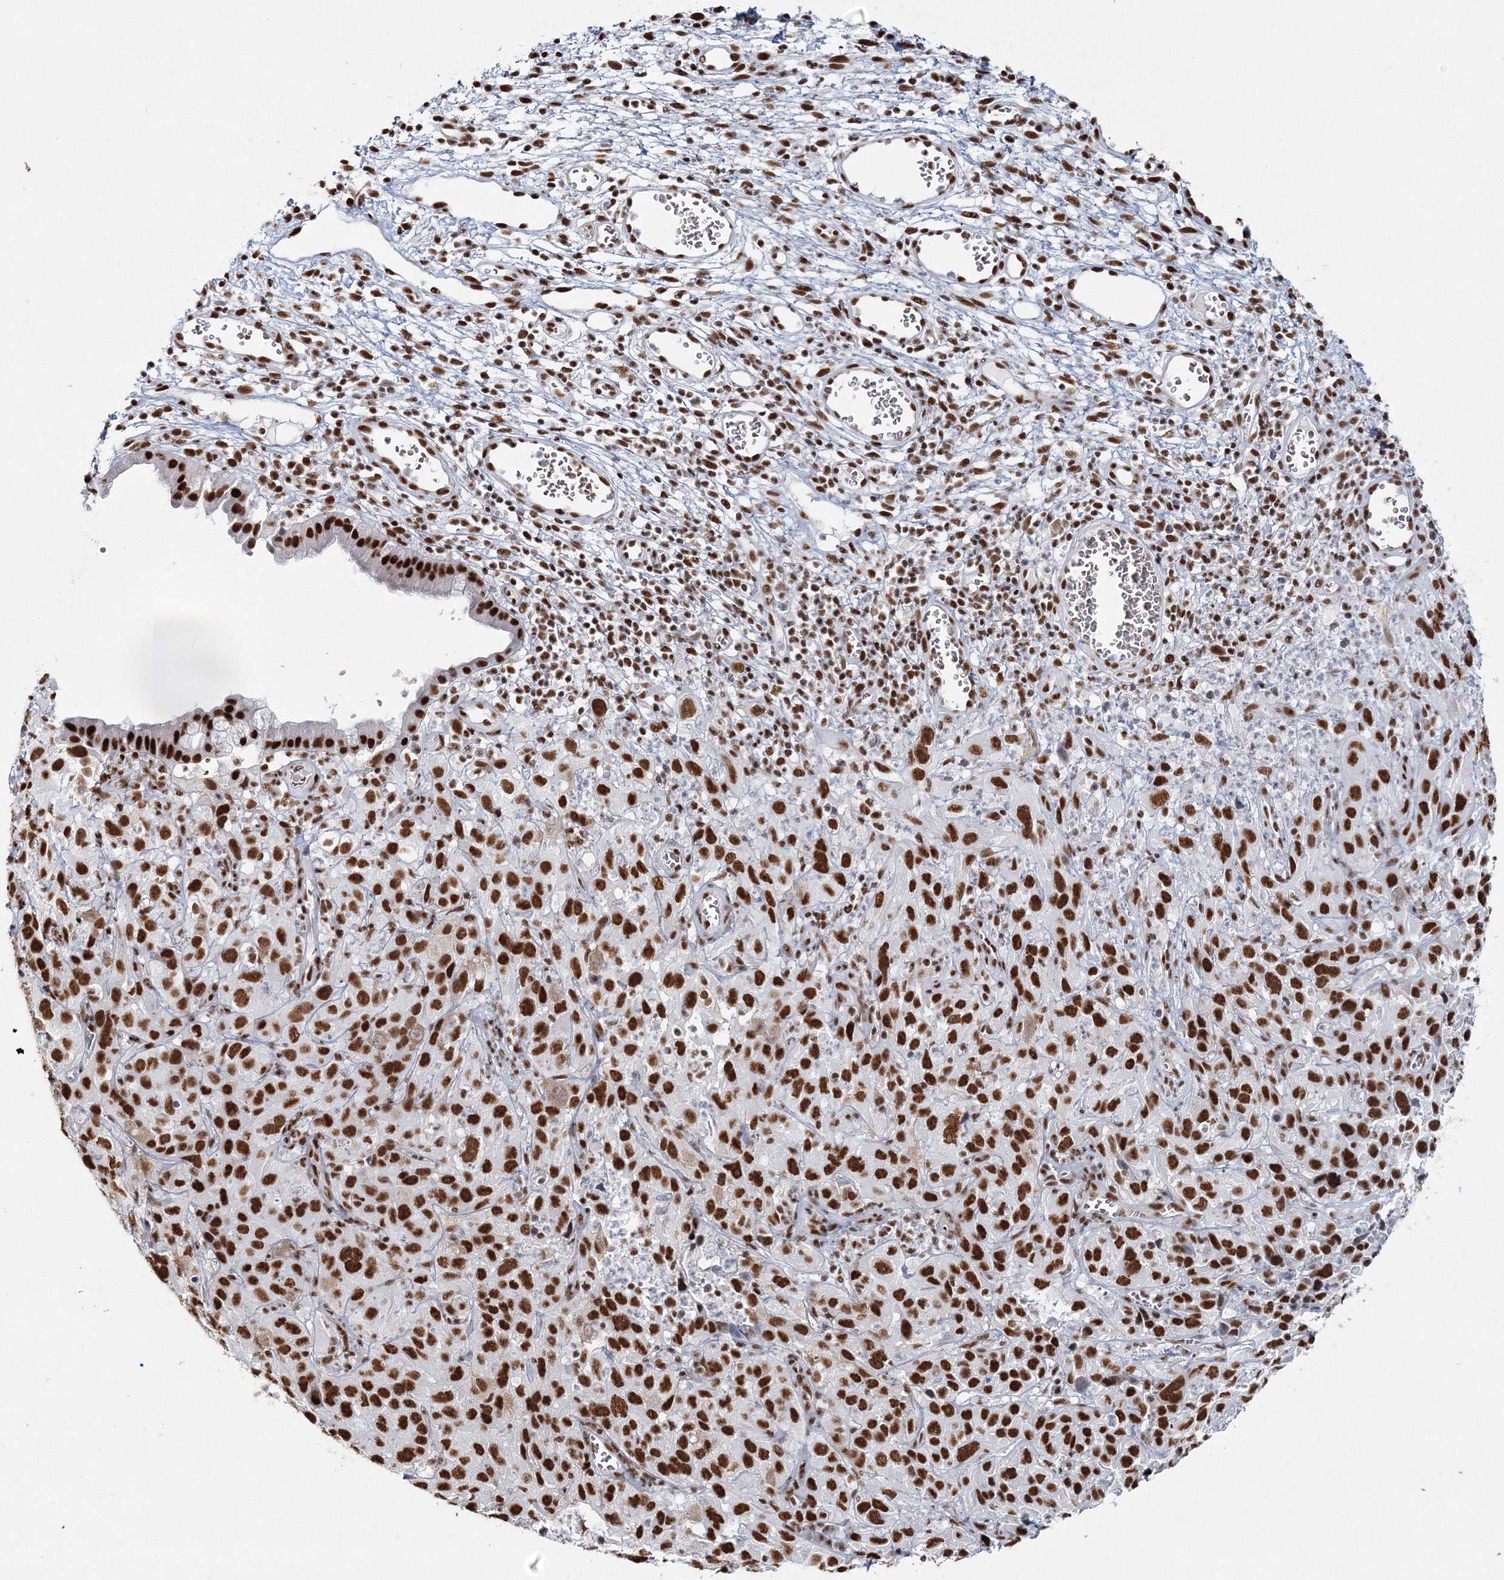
{"staining": {"intensity": "strong", "quantity": ">75%", "location": "nuclear"}, "tissue": "cervical cancer", "cell_type": "Tumor cells", "image_type": "cancer", "snomed": [{"axis": "morphology", "description": "Squamous cell carcinoma, NOS"}, {"axis": "topography", "description": "Cervix"}], "caption": "Human cervical cancer stained with a protein marker exhibits strong staining in tumor cells.", "gene": "QRICH1", "patient": {"sex": "female", "age": 32}}